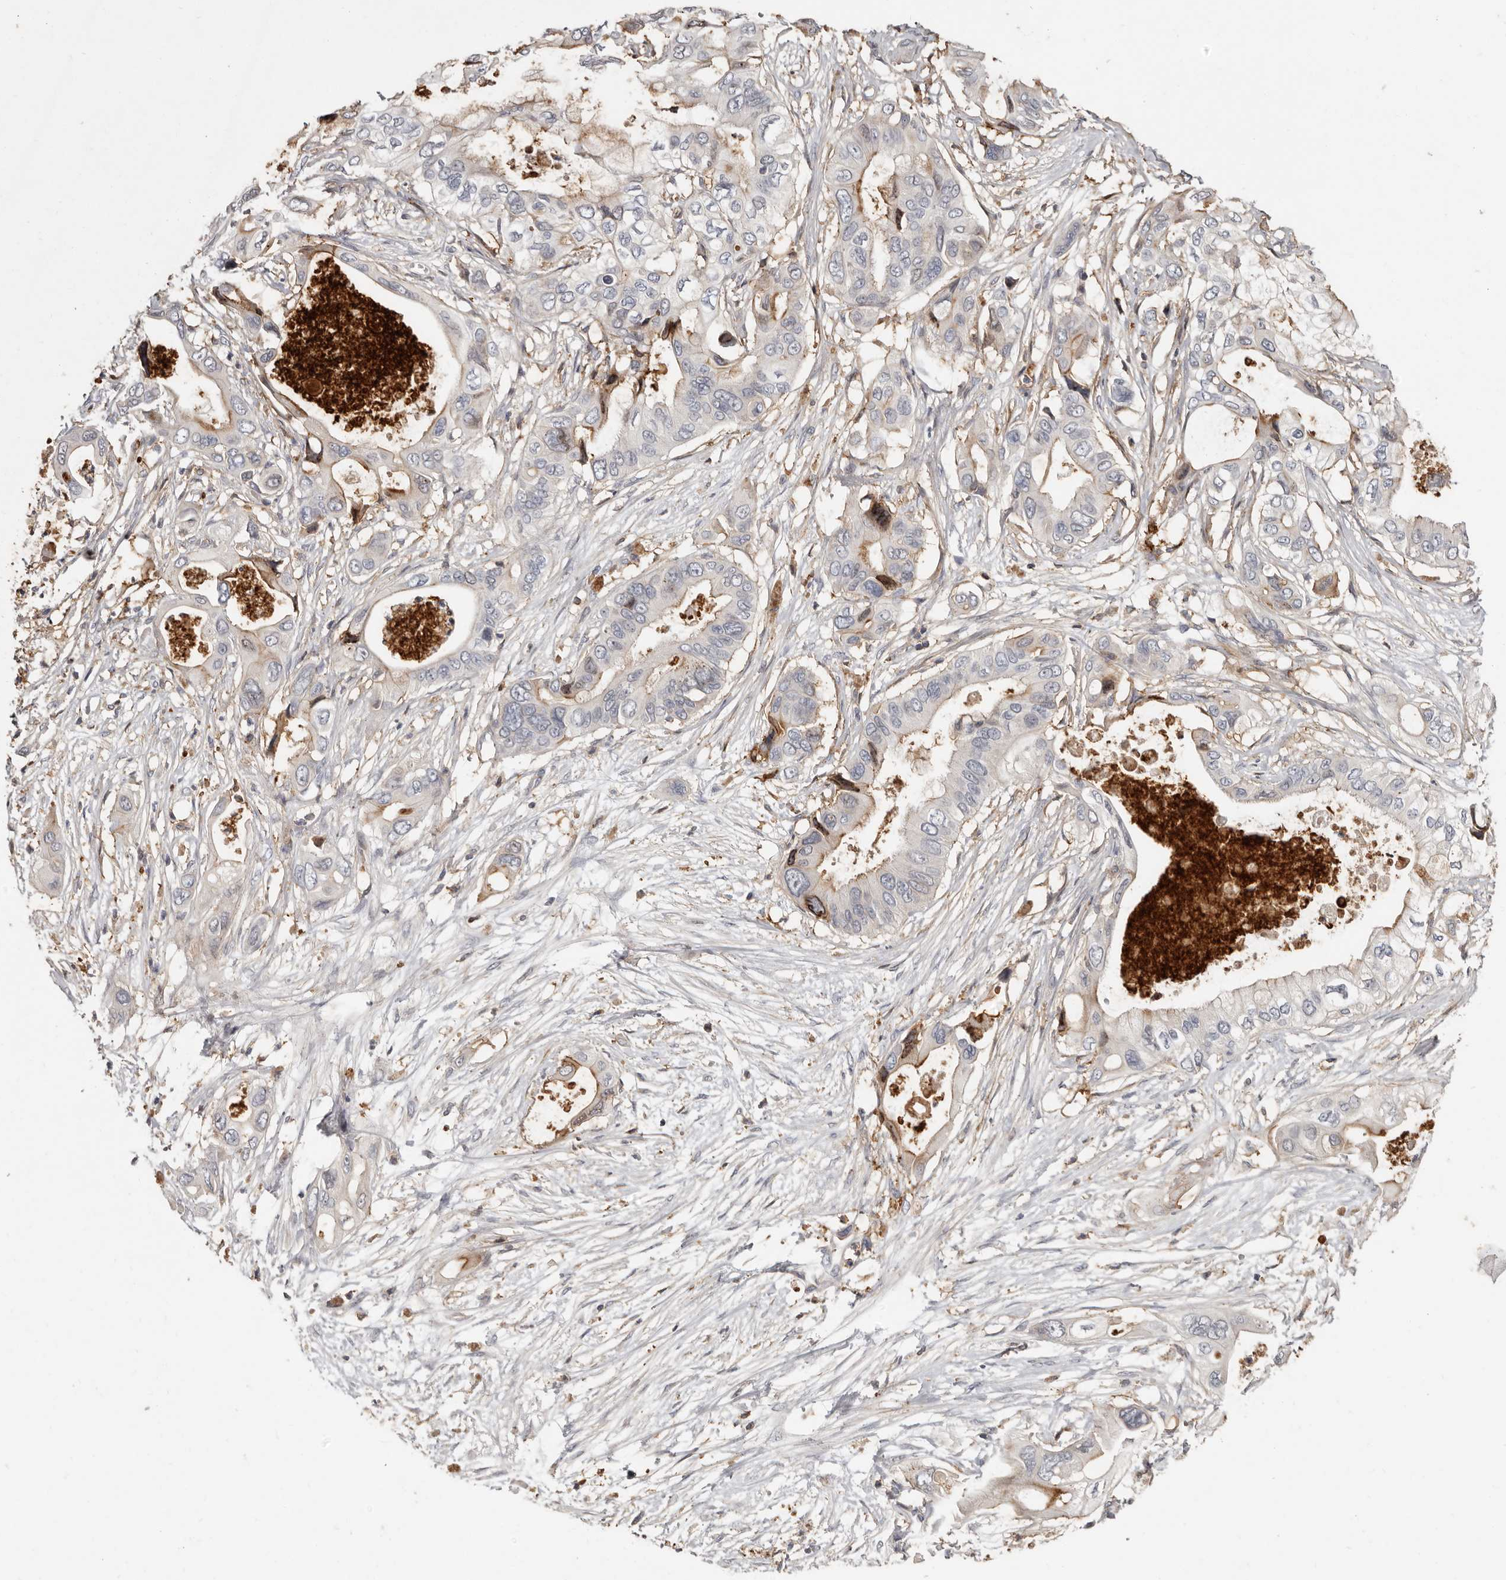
{"staining": {"intensity": "negative", "quantity": "none", "location": "none"}, "tissue": "pancreatic cancer", "cell_type": "Tumor cells", "image_type": "cancer", "snomed": [{"axis": "morphology", "description": "Adenocarcinoma, NOS"}, {"axis": "topography", "description": "Pancreas"}], "caption": "High magnification brightfield microscopy of pancreatic adenocarcinoma stained with DAB (3,3'-diaminobenzidine) (brown) and counterstained with hematoxylin (blue): tumor cells show no significant staining. (DAB (3,3'-diaminobenzidine) IHC visualized using brightfield microscopy, high magnification).", "gene": "KIF26B", "patient": {"sex": "male", "age": 66}}